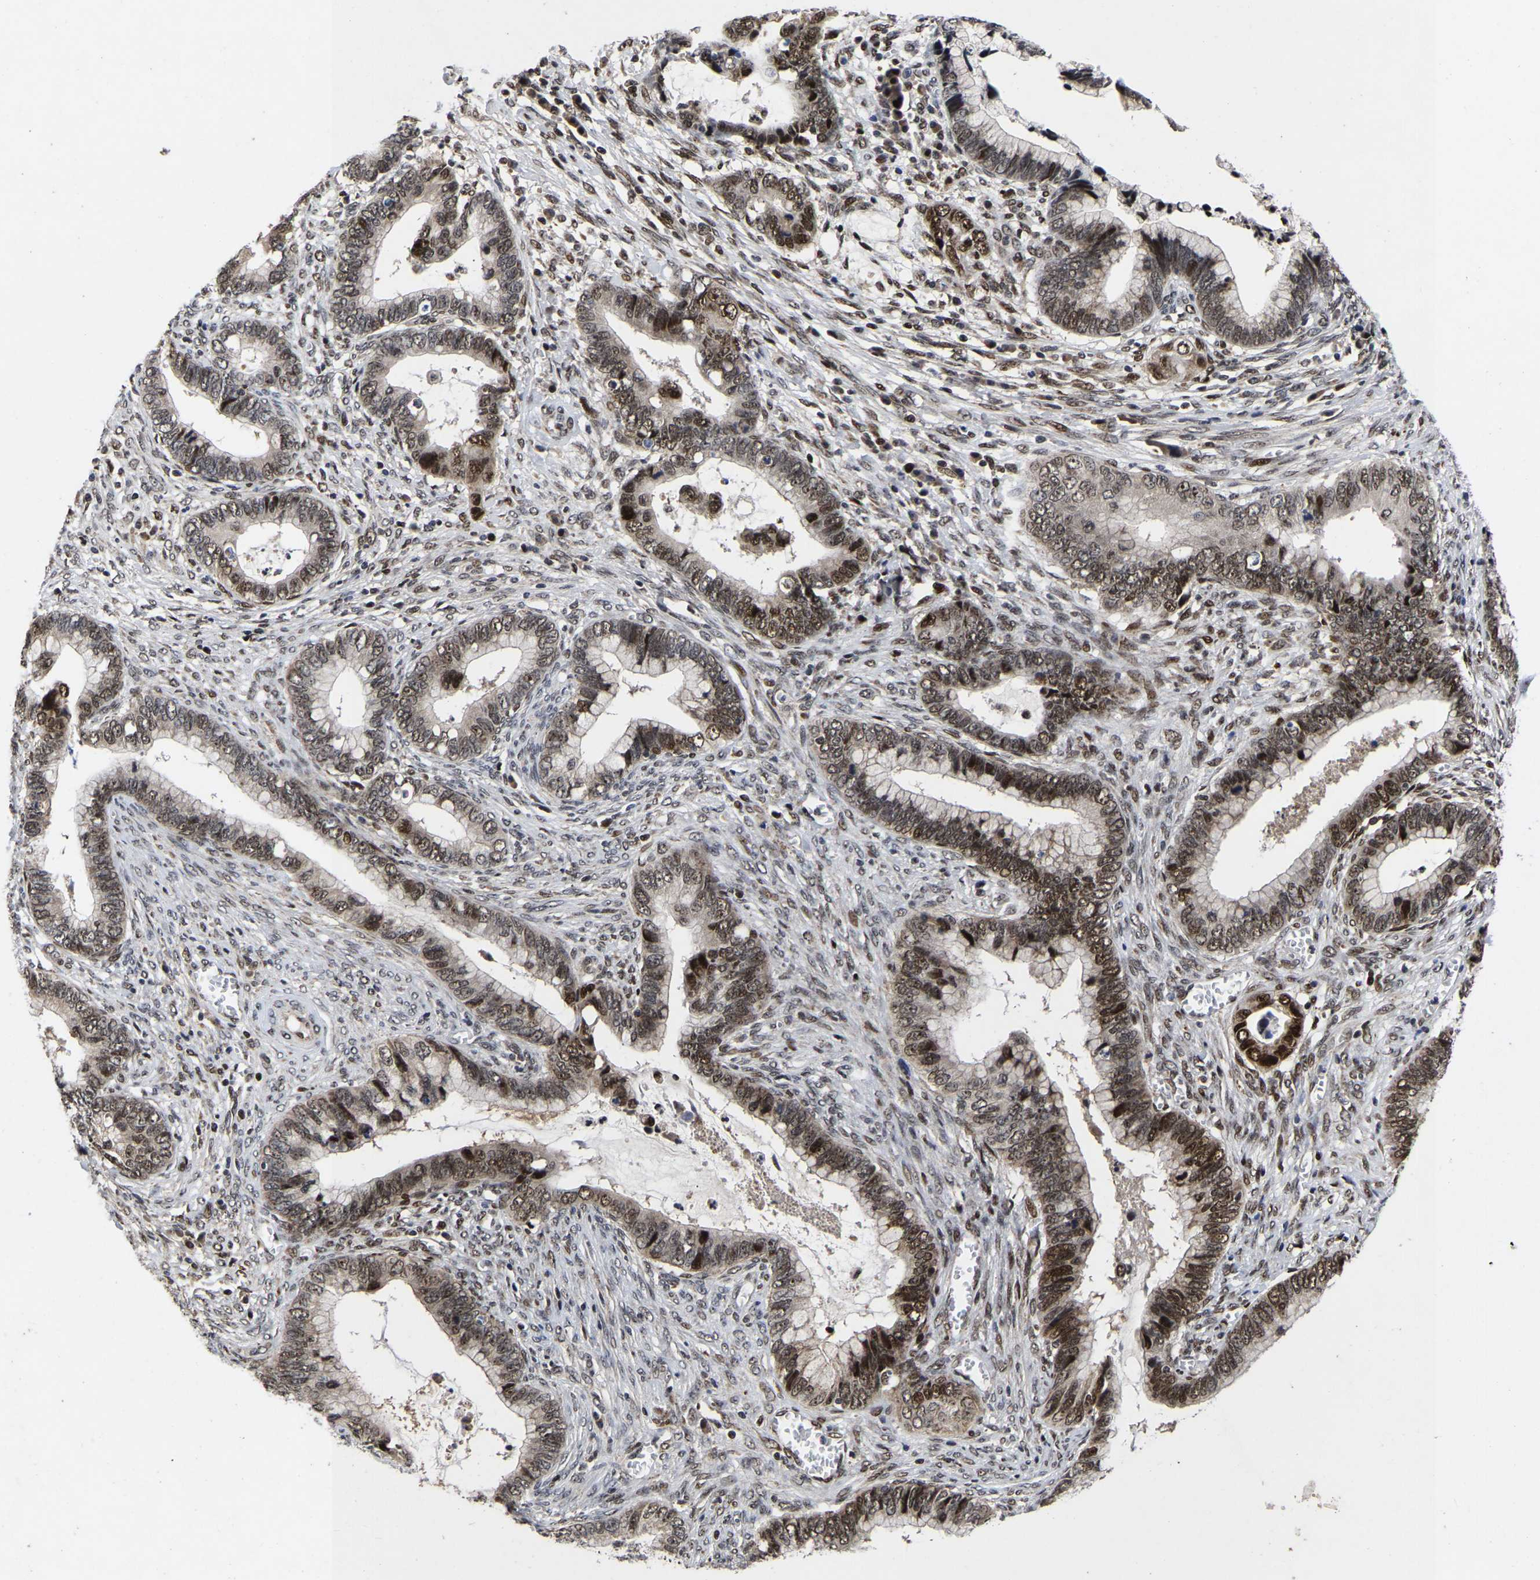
{"staining": {"intensity": "moderate", "quantity": ">75%", "location": "cytoplasmic/membranous,nuclear"}, "tissue": "cervical cancer", "cell_type": "Tumor cells", "image_type": "cancer", "snomed": [{"axis": "morphology", "description": "Adenocarcinoma, NOS"}, {"axis": "topography", "description": "Cervix"}], "caption": "Protein staining of adenocarcinoma (cervical) tissue shows moderate cytoplasmic/membranous and nuclear expression in approximately >75% of tumor cells. (Brightfield microscopy of DAB IHC at high magnification).", "gene": "JUNB", "patient": {"sex": "female", "age": 44}}